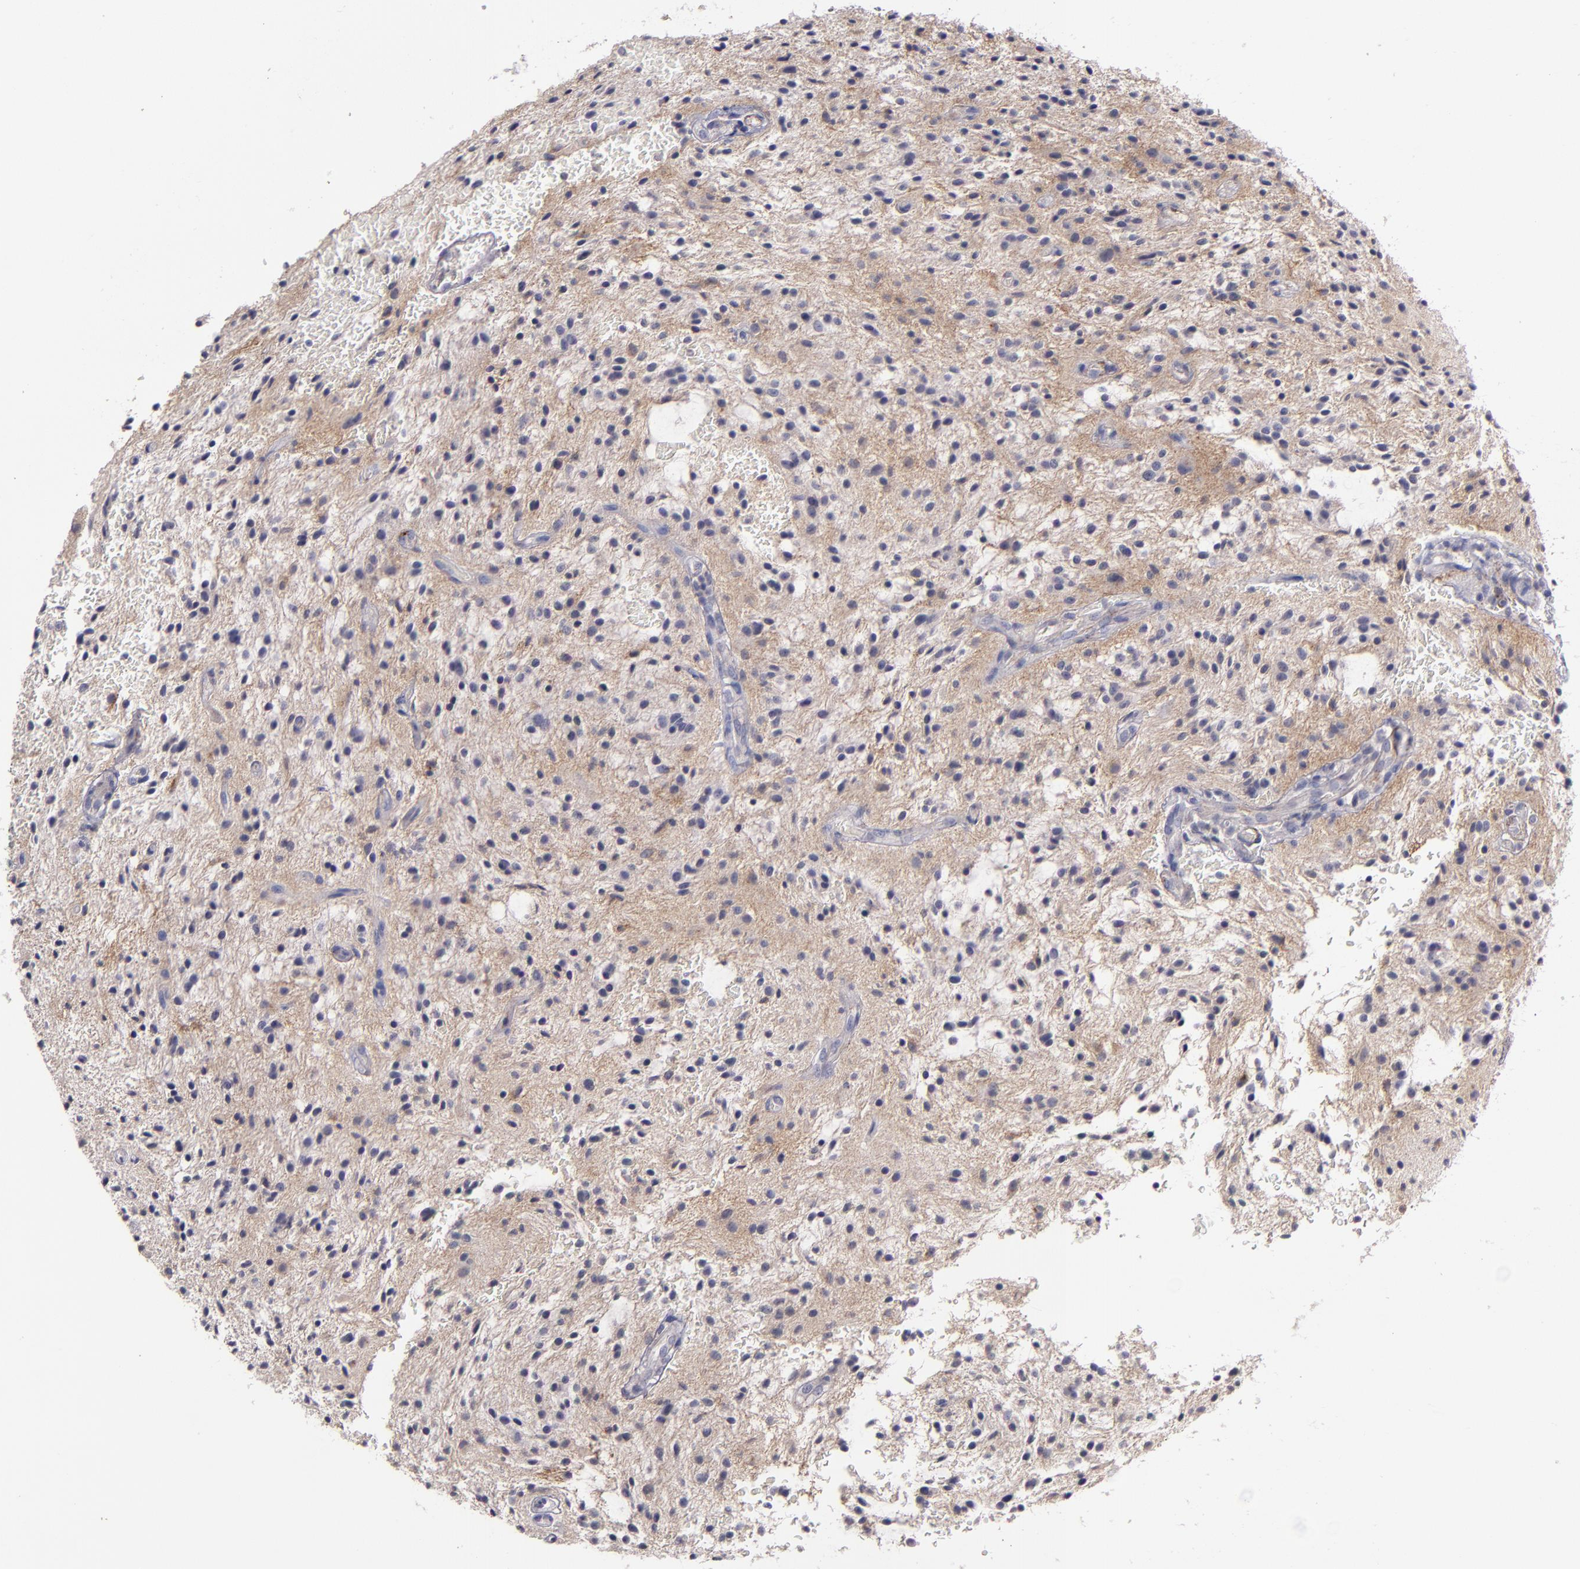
{"staining": {"intensity": "negative", "quantity": "none", "location": "none"}, "tissue": "glioma", "cell_type": "Tumor cells", "image_type": "cancer", "snomed": [{"axis": "morphology", "description": "Glioma, malignant, NOS"}, {"axis": "topography", "description": "Cerebellum"}], "caption": "Immunohistochemistry of human glioma displays no expression in tumor cells.", "gene": "MFGE8", "patient": {"sex": "female", "age": 10}}